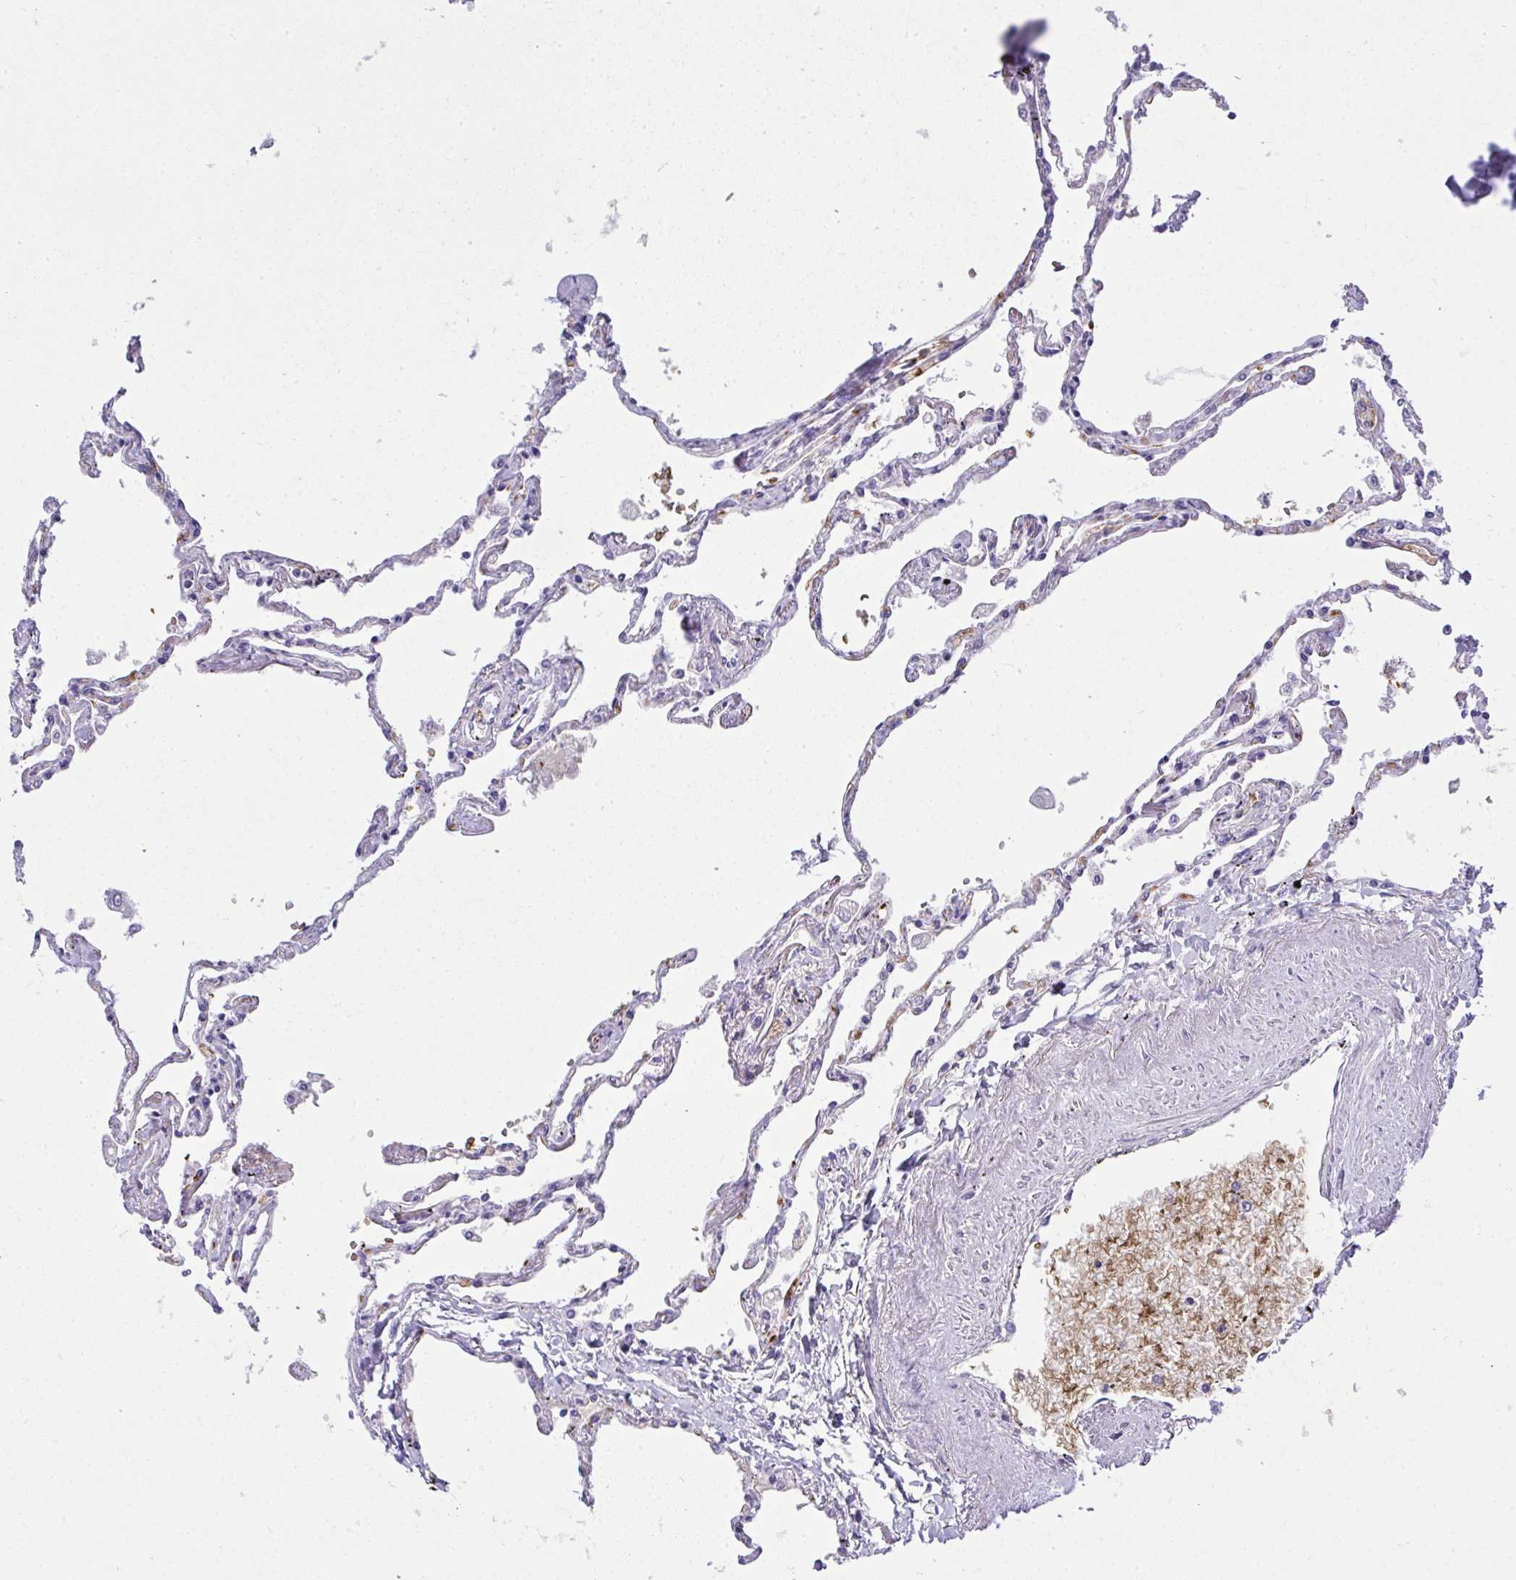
{"staining": {"intensity": "negative", "quantity": "none", "location": "none"}, "tissue": "lung", "cell_type": "Alveolar cells", "image_type": "normal", "snomed": [{"axis": "morphology", "description": "Normal tissue, NOS"}, {"axis": "topography", "description": "Lung"}], "caption": "An image of human lung is negative for staining in alveolar cells. (DAB IHC, high magnification).", "gene": "SPTB", "patient": {"sex": "female", "age": 67}}